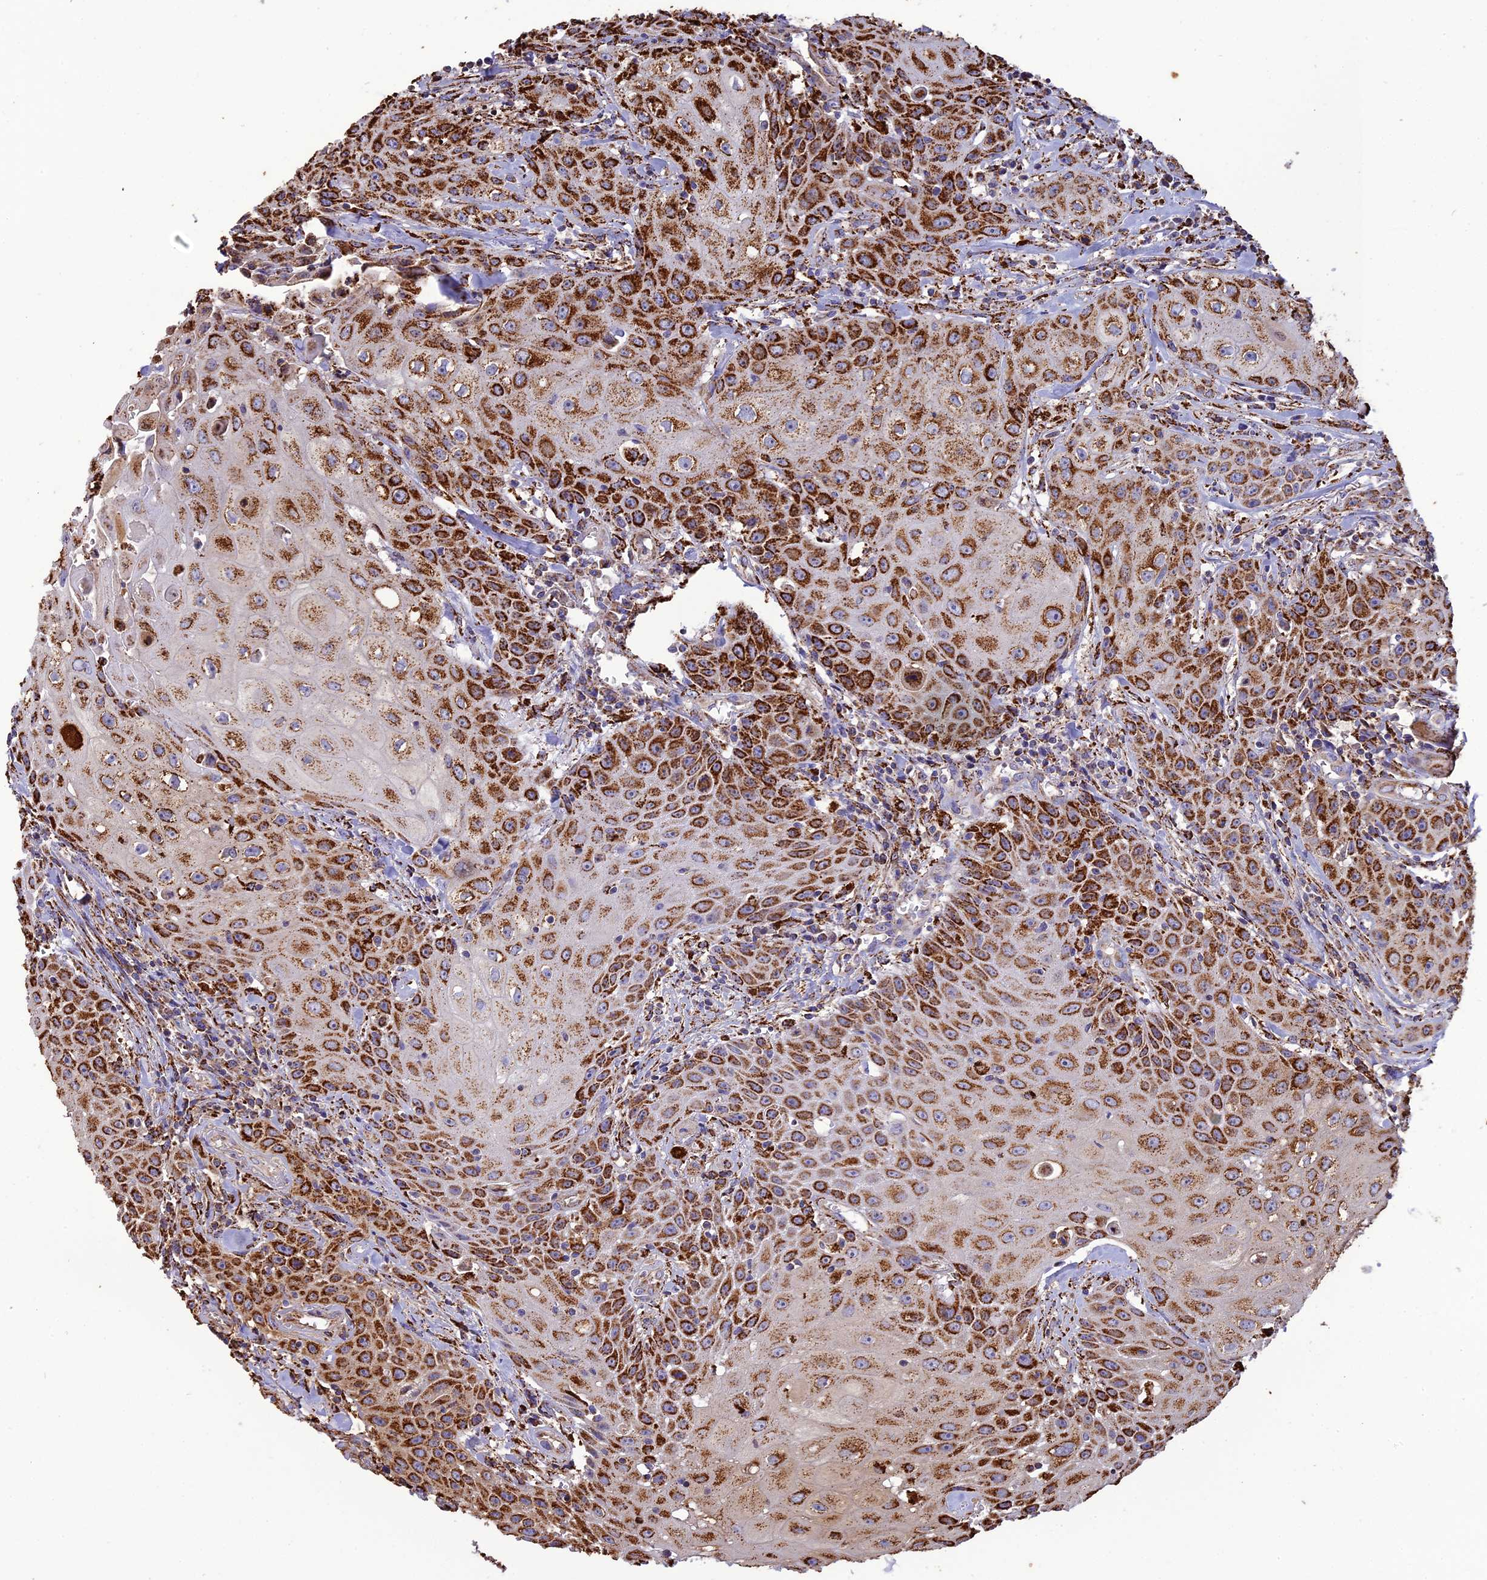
{"staining": {"intensity": "strong", "quantity": ">75%", "location": "cytoplasmic/membranous"}, "tissue": "head and neck cancer", "cell_type": "Tumor cells", "image_type": "cancer", "snomed": [{"axis": "morphology", "description": "Squamous cell carcinoma, NOS"}, {"axis": "topography", "description": "Oral tissue"}, {"axis": "topography", "description": "Head-Neck"}], "caption": "Human squamous cell carcinoma (head and neck) stained for a protein (brown) demonstrates strong cytoplasmic/membranous positive positivity in approximately >75% of tumor cells.", "gene": "KCNG1", "patient": {"sex": "female", "age": 82}}